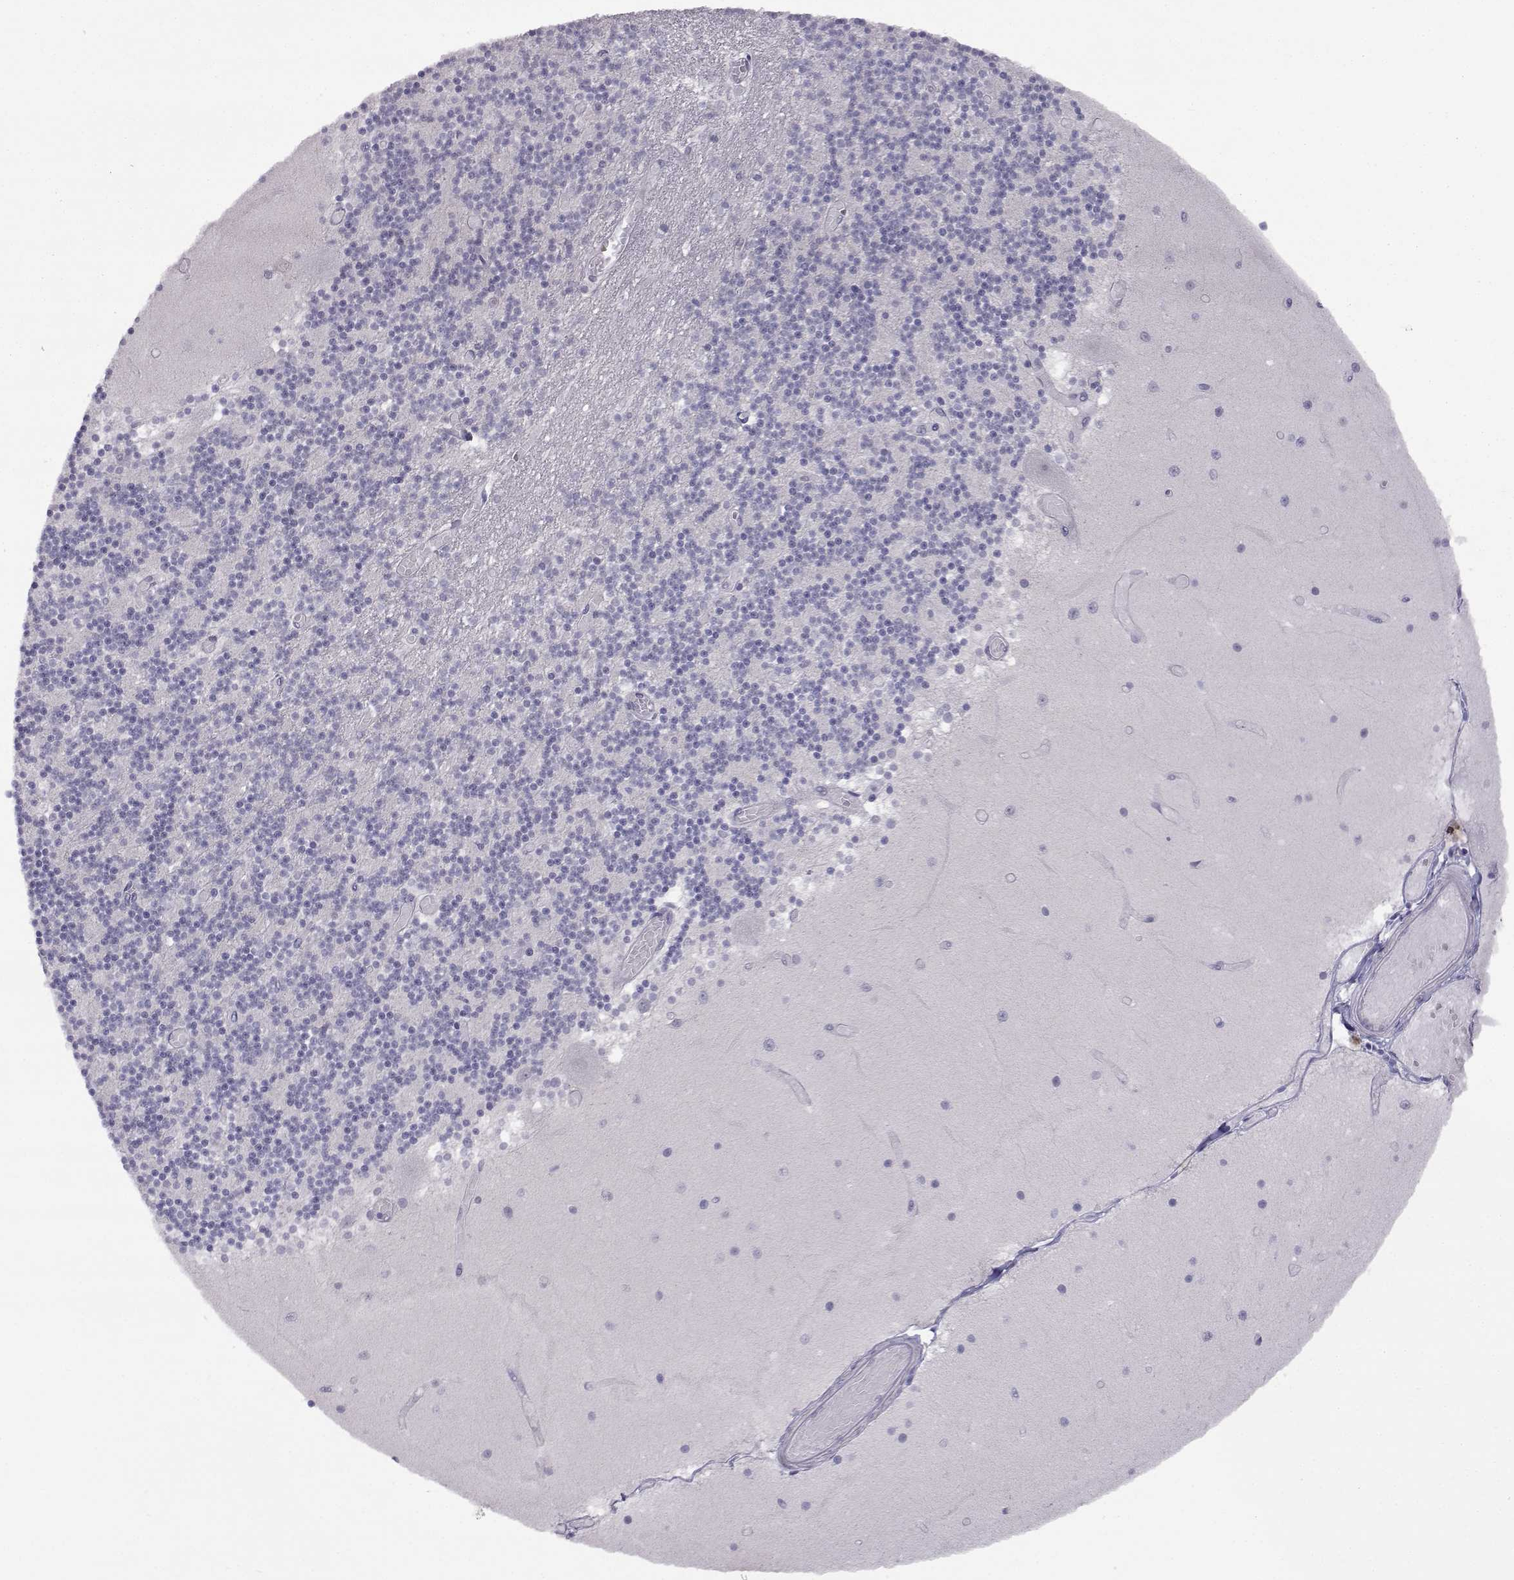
{"staining": {"intensity": "negative", "quantity": "none", "location": "none"}, "tissue": "cerebellum", "cell_type": "Cells in granular layer", "image_type": "normal", "snomed": [{"axis": "morphology", "description": "Normal tissue, NOS"}, {"axis": "topography", "description": "Cerebellum"}], "caption": "The image reveals no significant expression in cells in granular layer of cerebellum. (DAB IHC with hematoxylin counter stain).", "gene": "MED26", "patient": {"sex": "female", "age": 28}}